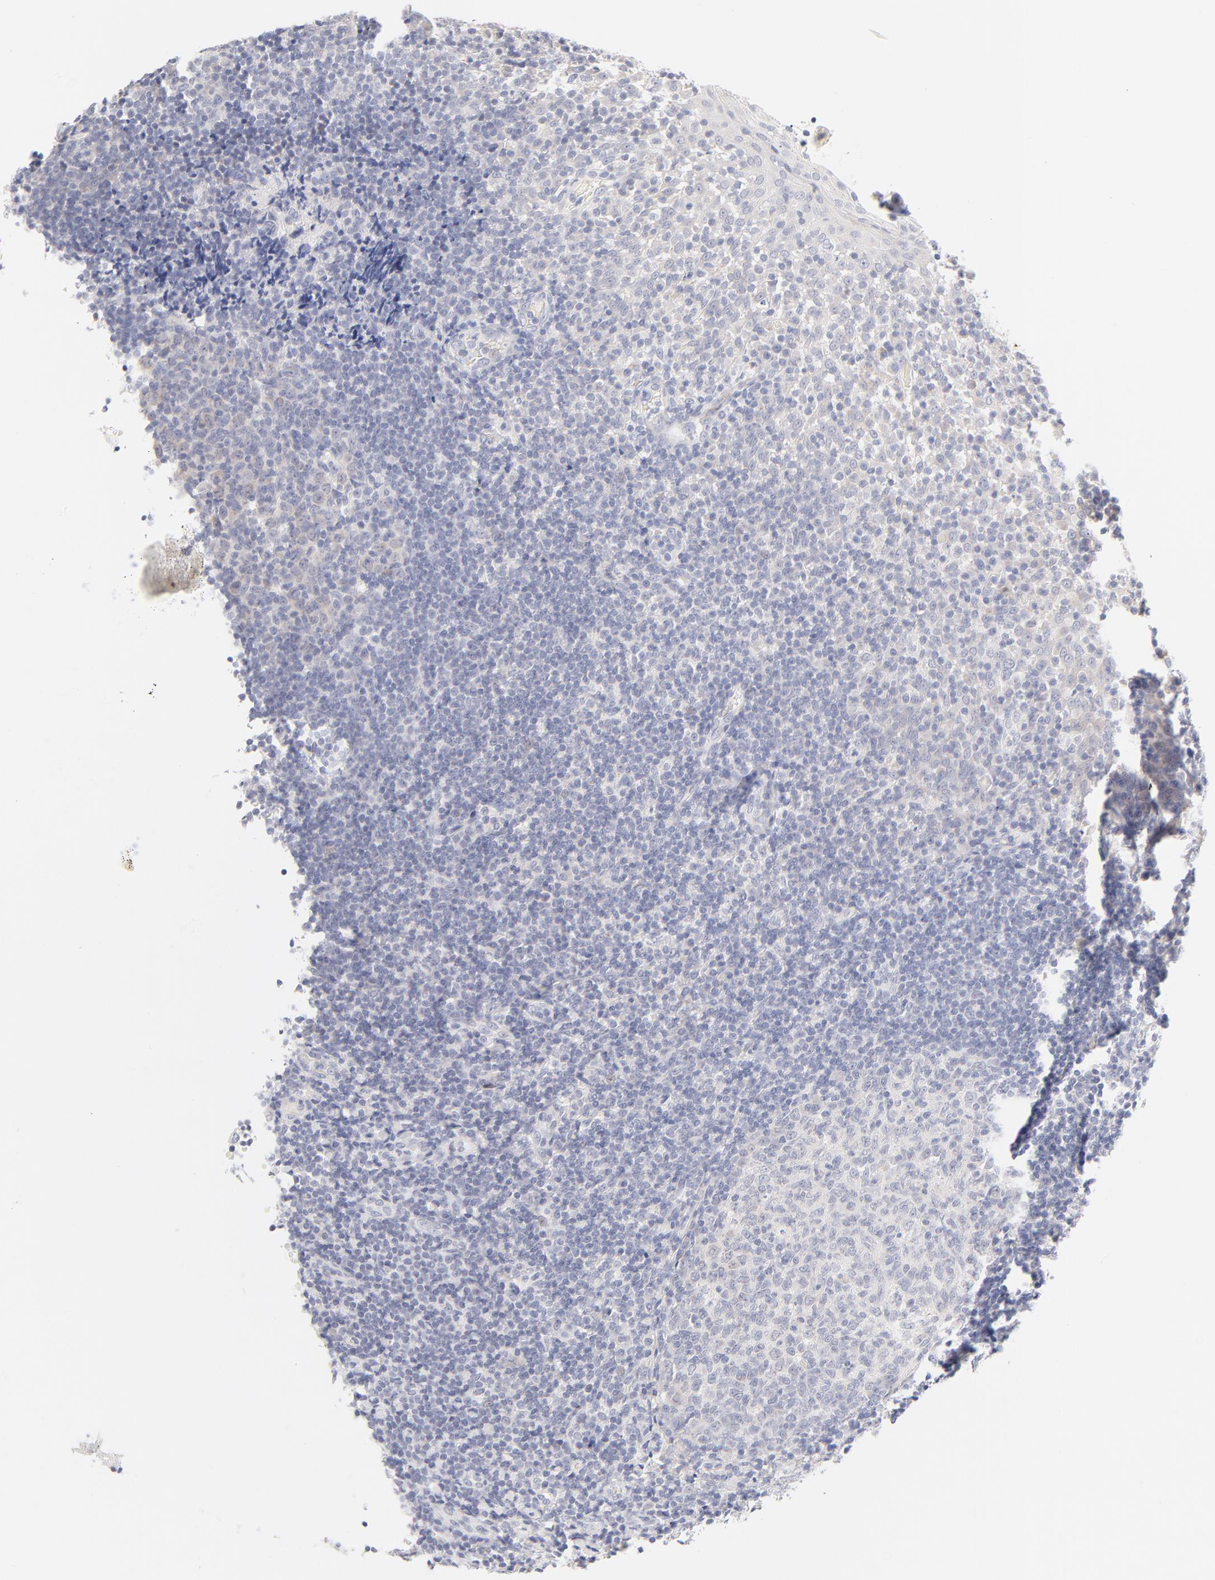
{"staining": {"intensity": "negative", "quantity": "none", "location": "none"}, "tissue": "tonsil", "cell_type": "Germinal center cells", "image_type": "normal", "snomed": [{"axis": "morphology", "description": "Normal tissue, NOS"}, {"axis": "topography", "description": "Tonsil"}], "caption": "Unremarkable tonsil was stained to show a protein in brown. There is no significant expression in germinal center cells. (Brightfield microscopy of DAB immunohistochemistry at high magnification).", "gene": "NPNT", "patient": {"sex": "female", "age": 40}}